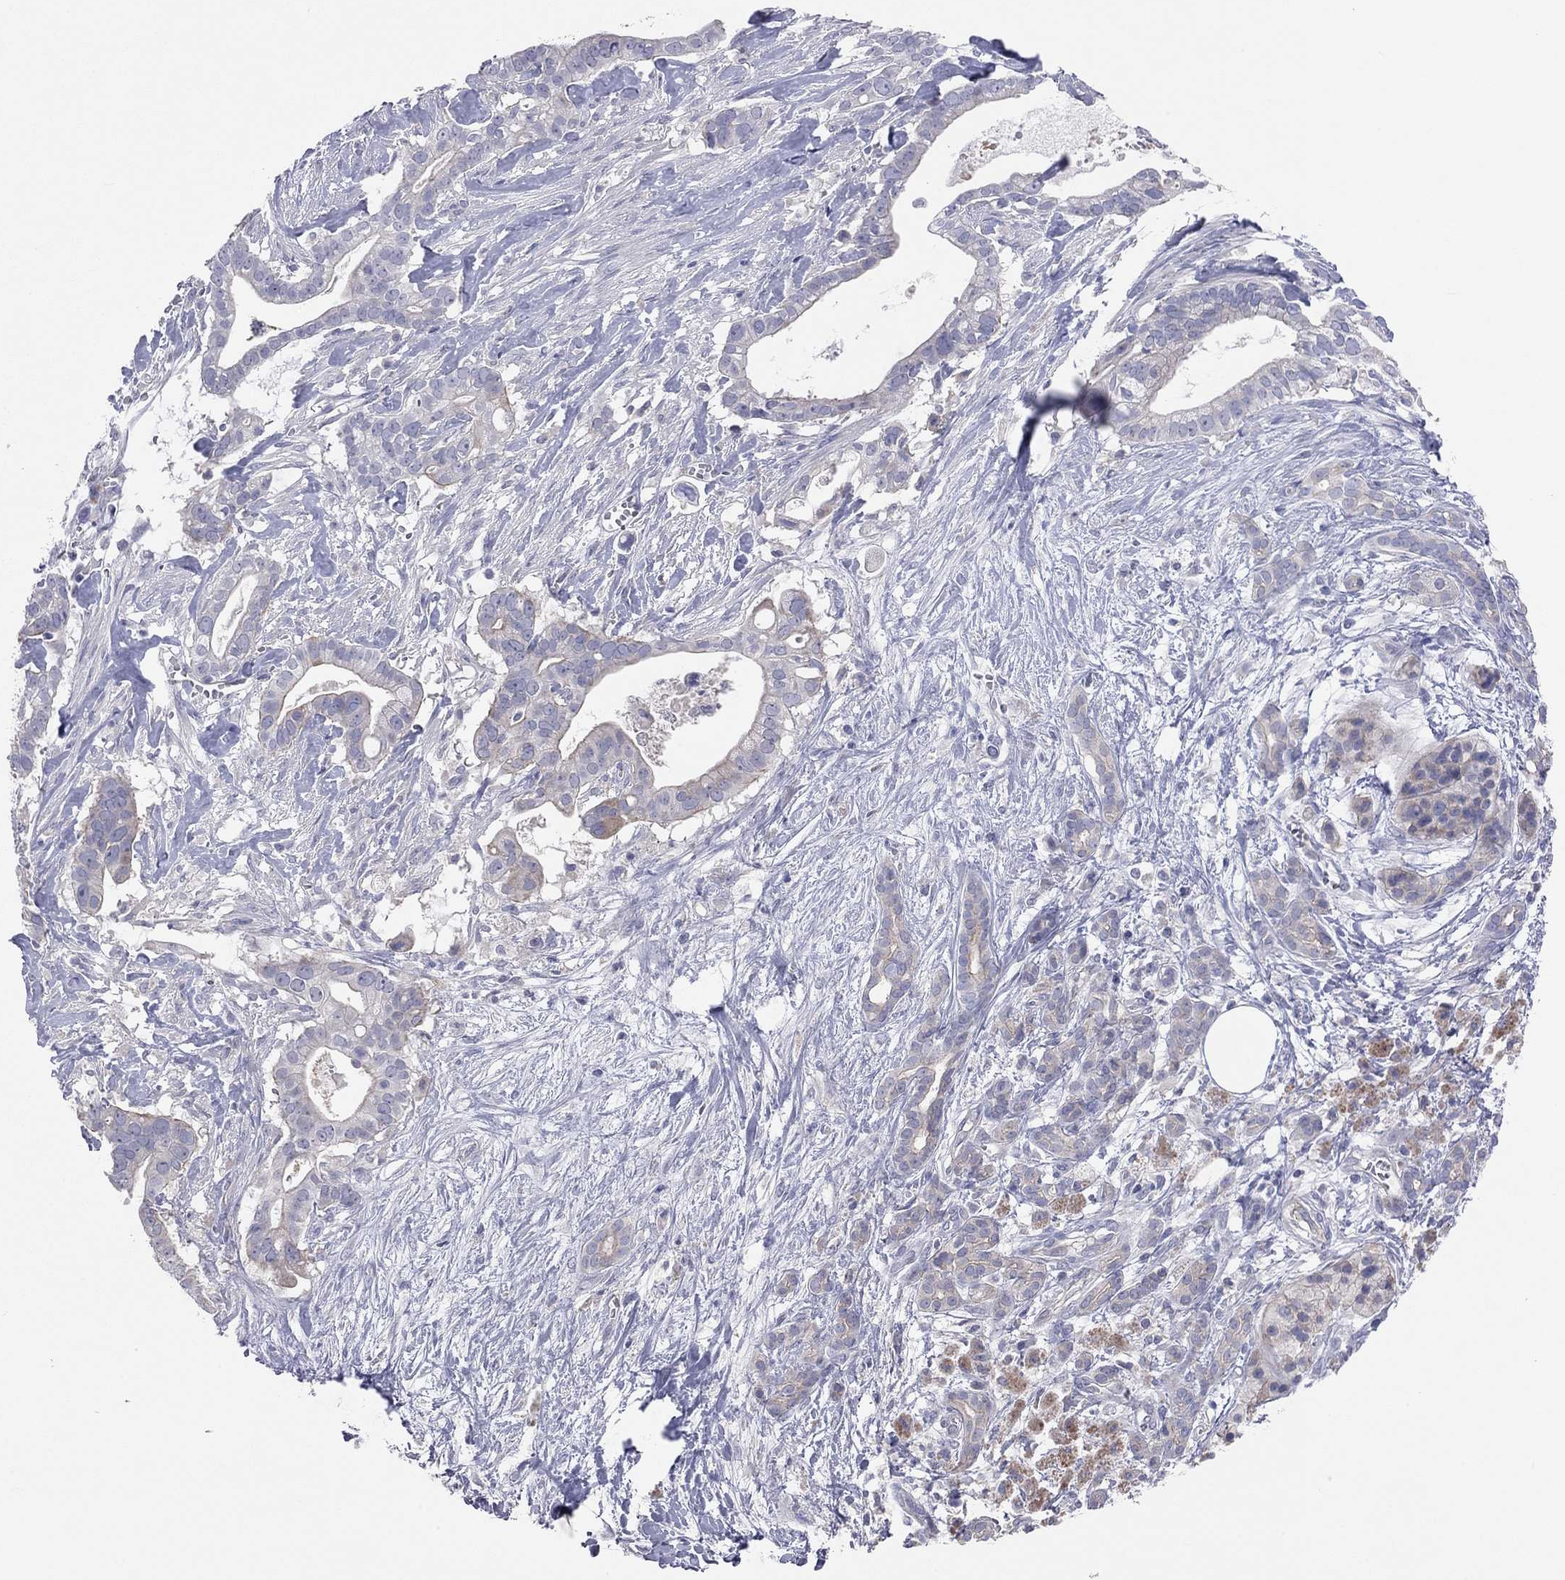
{"staining": {"intensity": "moderate", "quantity": "<25%", "location": "cytoplasmic/membranous"}, "tissue": "pancreatic cancer", "cell_type": "Tumor cells", "image_type": "cancer", "snomed": [{"axis": "morphology", "description": "Adenocarcinoma, NOS"}, {"axis": "topography", "description": "Pancreas"}], "caption": "Human pancreatic cancer stained with a protein marker exhibits moderate staining in tumor cells.", "gene": "KCNB1", "patient": {"sex": "male", "age": 61}}